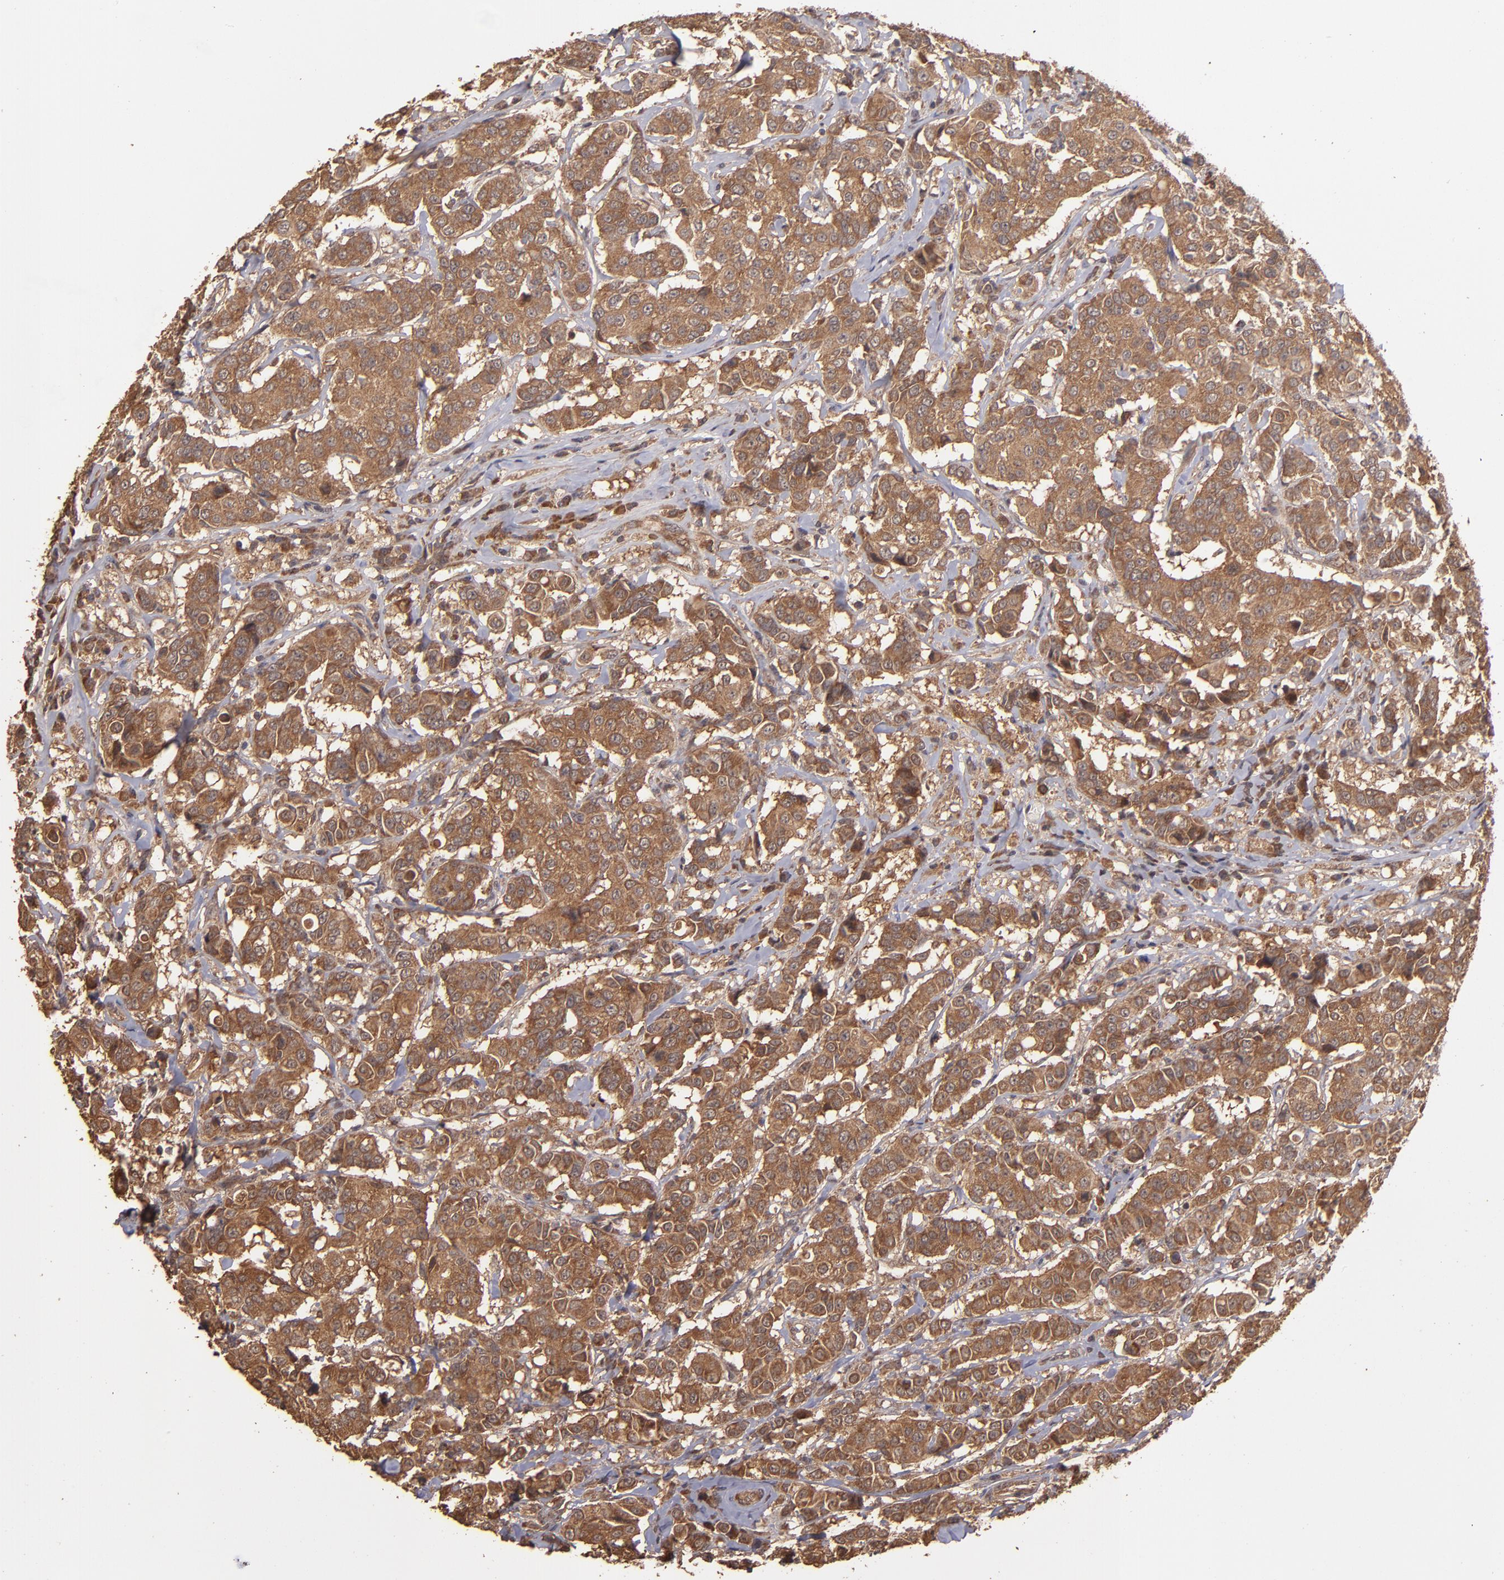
{"staining": {"intensity": "strong", "quantity": ">75%", "location": "cytoplasmic/membranous"}, "tissue": "breast cancer", "cell_type": "Tumor cells", "image_type": "cancer", "snomed": [{"axis": "morphology", "description": "Duct carcinoma"}, {"axis": "topography", "description": "Breast"}], "caption": "Approximately >75% of tumor cells in human breast intraductal carcinoma demonstrate strong cytoplasmic/membranous protein staining as visualized by brown immunohistochemical staining.", "gene": "TXNDC16", "patient": {"sex": "female", "age": 27}}